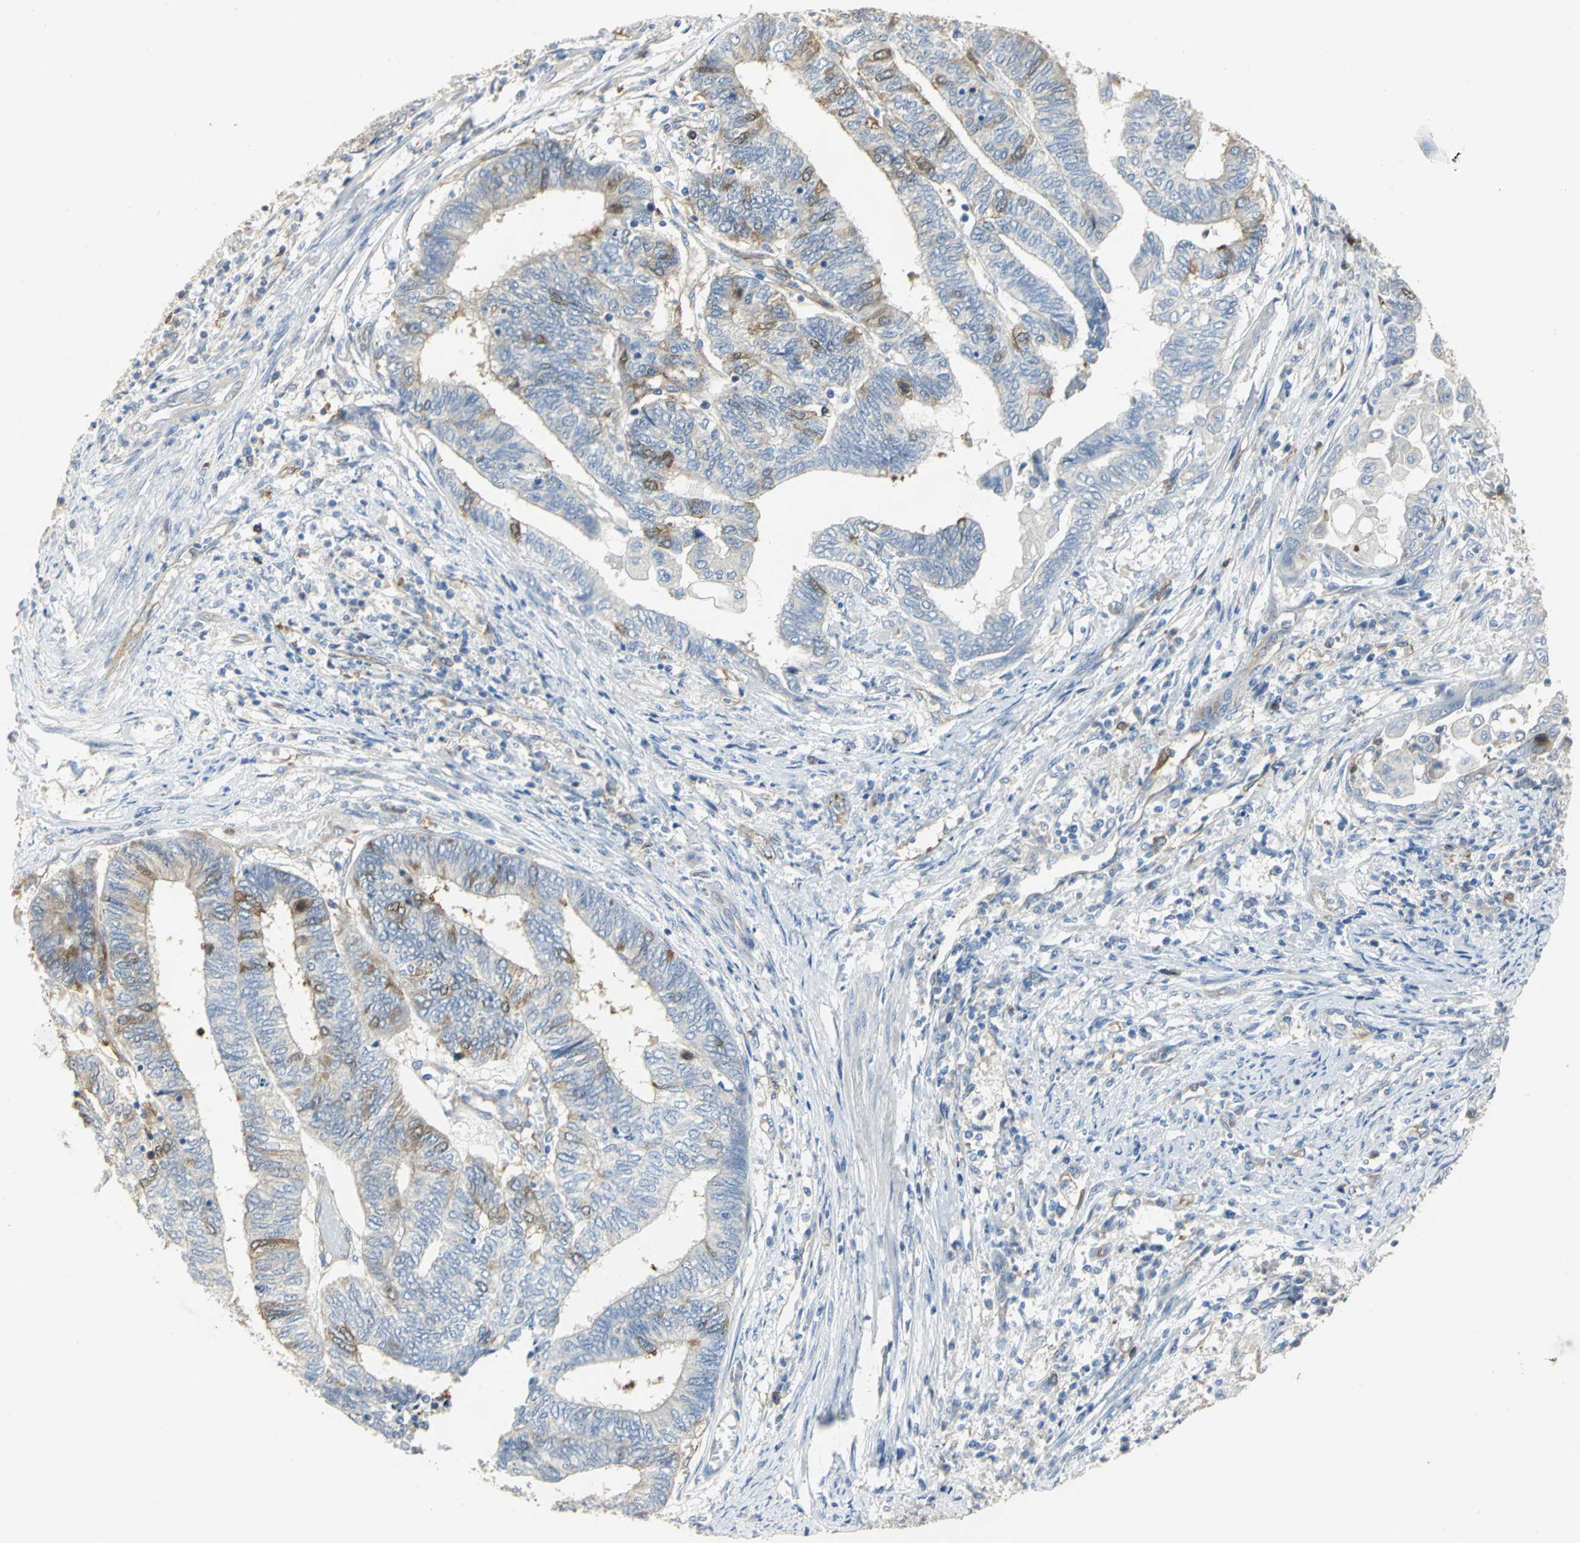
{"staining": {"intensity": "moderate", "quantity": "<25%", "location": "cytoplasmic/membranous"}, "tissue": "endometrial cancer", "cell_type": "Tumor cells", "image_type": "cancer", "snomed": [{"axis": "morphology", "description": "Adenocarcinoma, NOS"}, {"axis": "topography", "description": "Uterus"}, {"axis": "topography", "description": "Endometrium"}], "caption": "This image displays endometrial cancer (adenocarcinoma) stained with IHC to label a protein in brown. The cytoplasmic/membranous of tumor cells show moderate positivity for the protein. Nuclei are counter-stained blue.", "gene": "DLGAP5", "patient": {"sex": "female", "age": 70}}